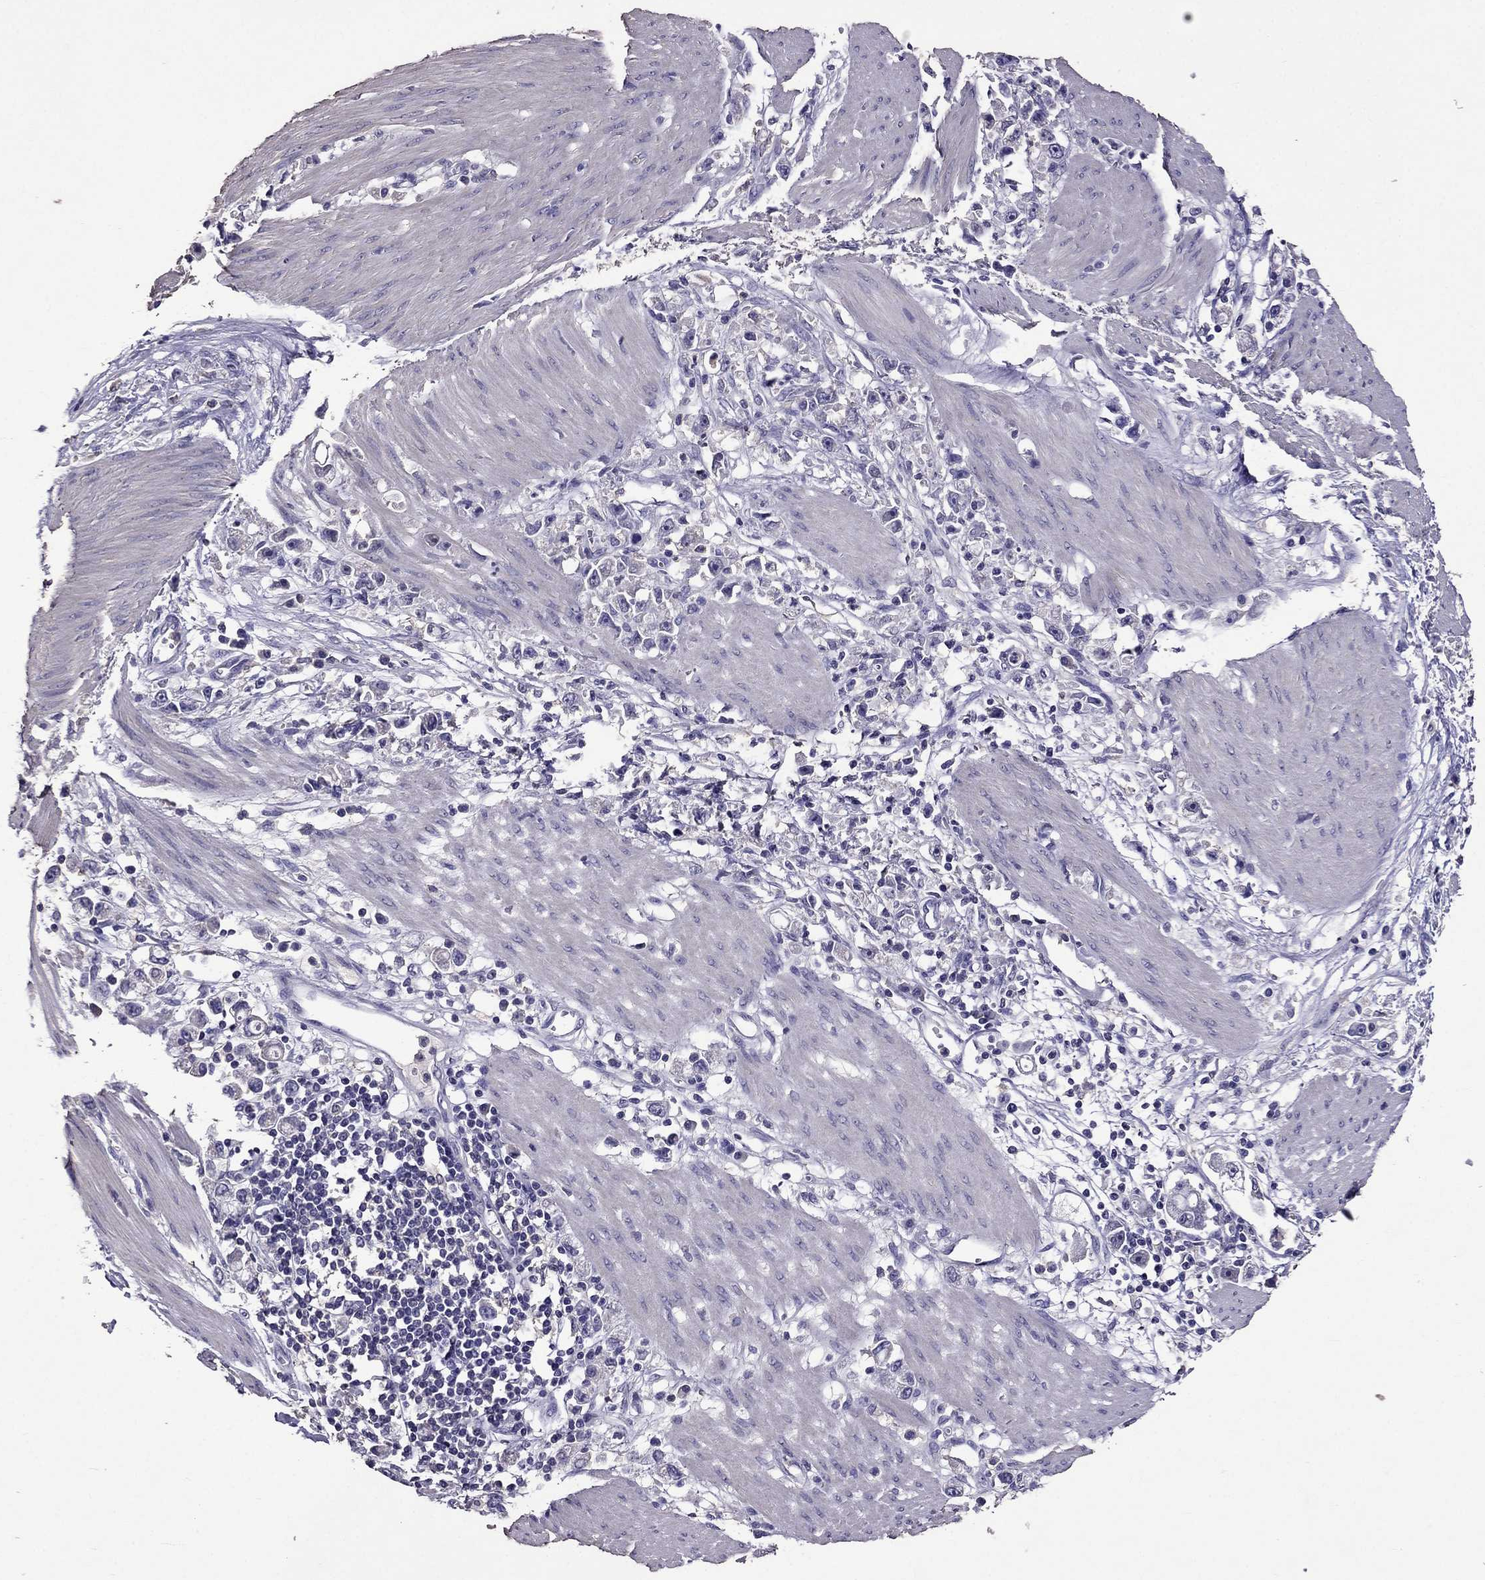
{"staining": {"intensity": "negative", "quantity": "none", "location": "none"}, "tissue": "stomach cancer", "cell_type": "Tumor cells", "image_type": "cancer", "snomed": [{"axis": "morphology", "description": "Adenocarcinoma, NOS"}, {"axis": "topography", "description": "Stomach"}], "caption": "Stomach cancer stained for a protein using immunohistochemistry (IHC) demonstrates no positivity tumor cells.", "gene": "NKX3-1", "patient": {"sex": "female", "age": 59}}